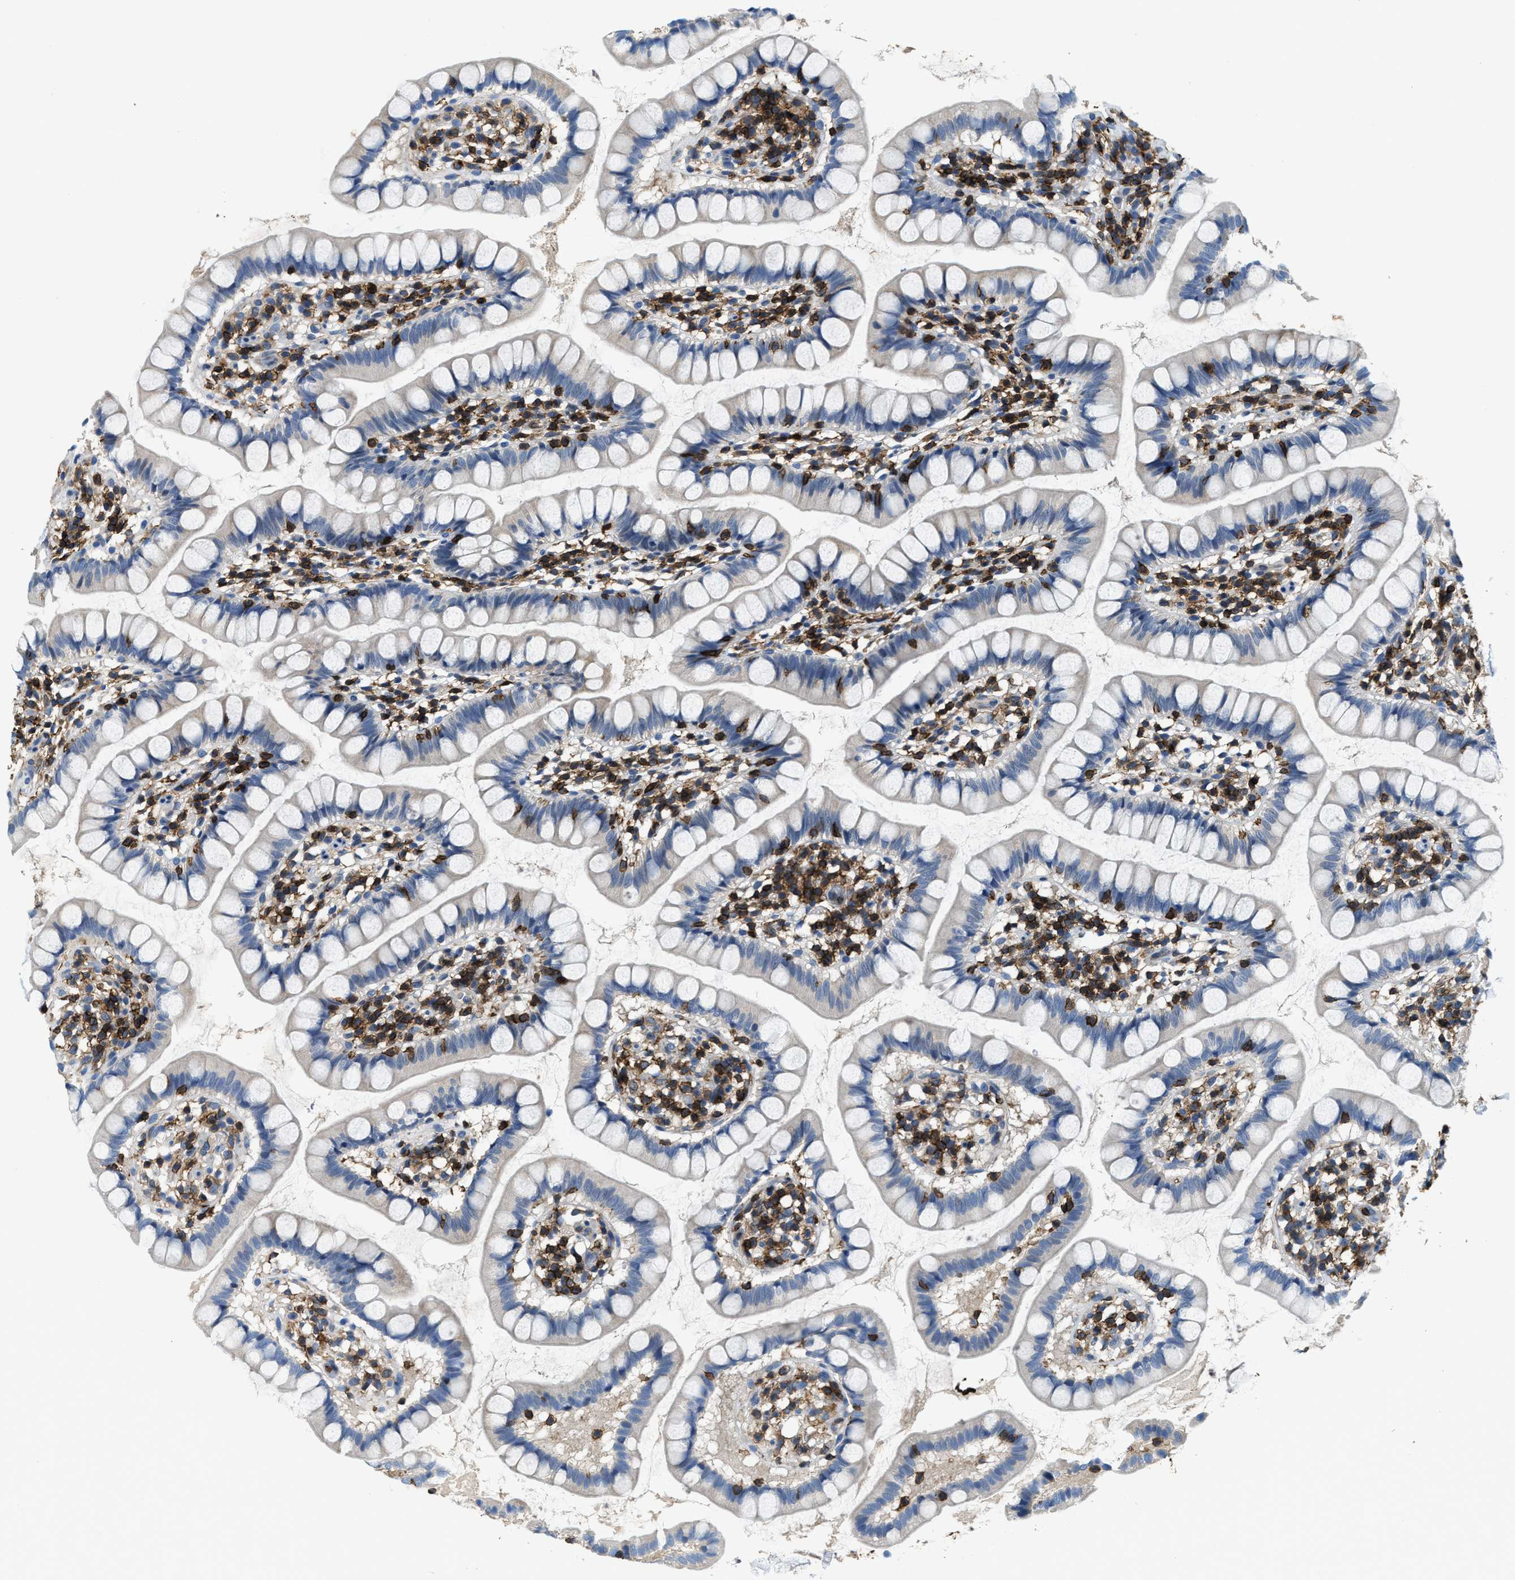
{"staining": {"intensity": "negative", "quantity": "none", "location": "none"}, "tissue": "small intestine", "cell_type": "Glandular cells", "image_type": "normal", "snomed": [{"axis": "morphology", "description": "Normal tissue, NOS"}, {"axis": "topography", "description": "Small intestine"}], "caption": "Glandular cells are negative for protein expression in benign human small intestine. (DAB IHC, high magnification).", "gene": "MYO1G", "patient": {"sex": "female", "age": 84}}